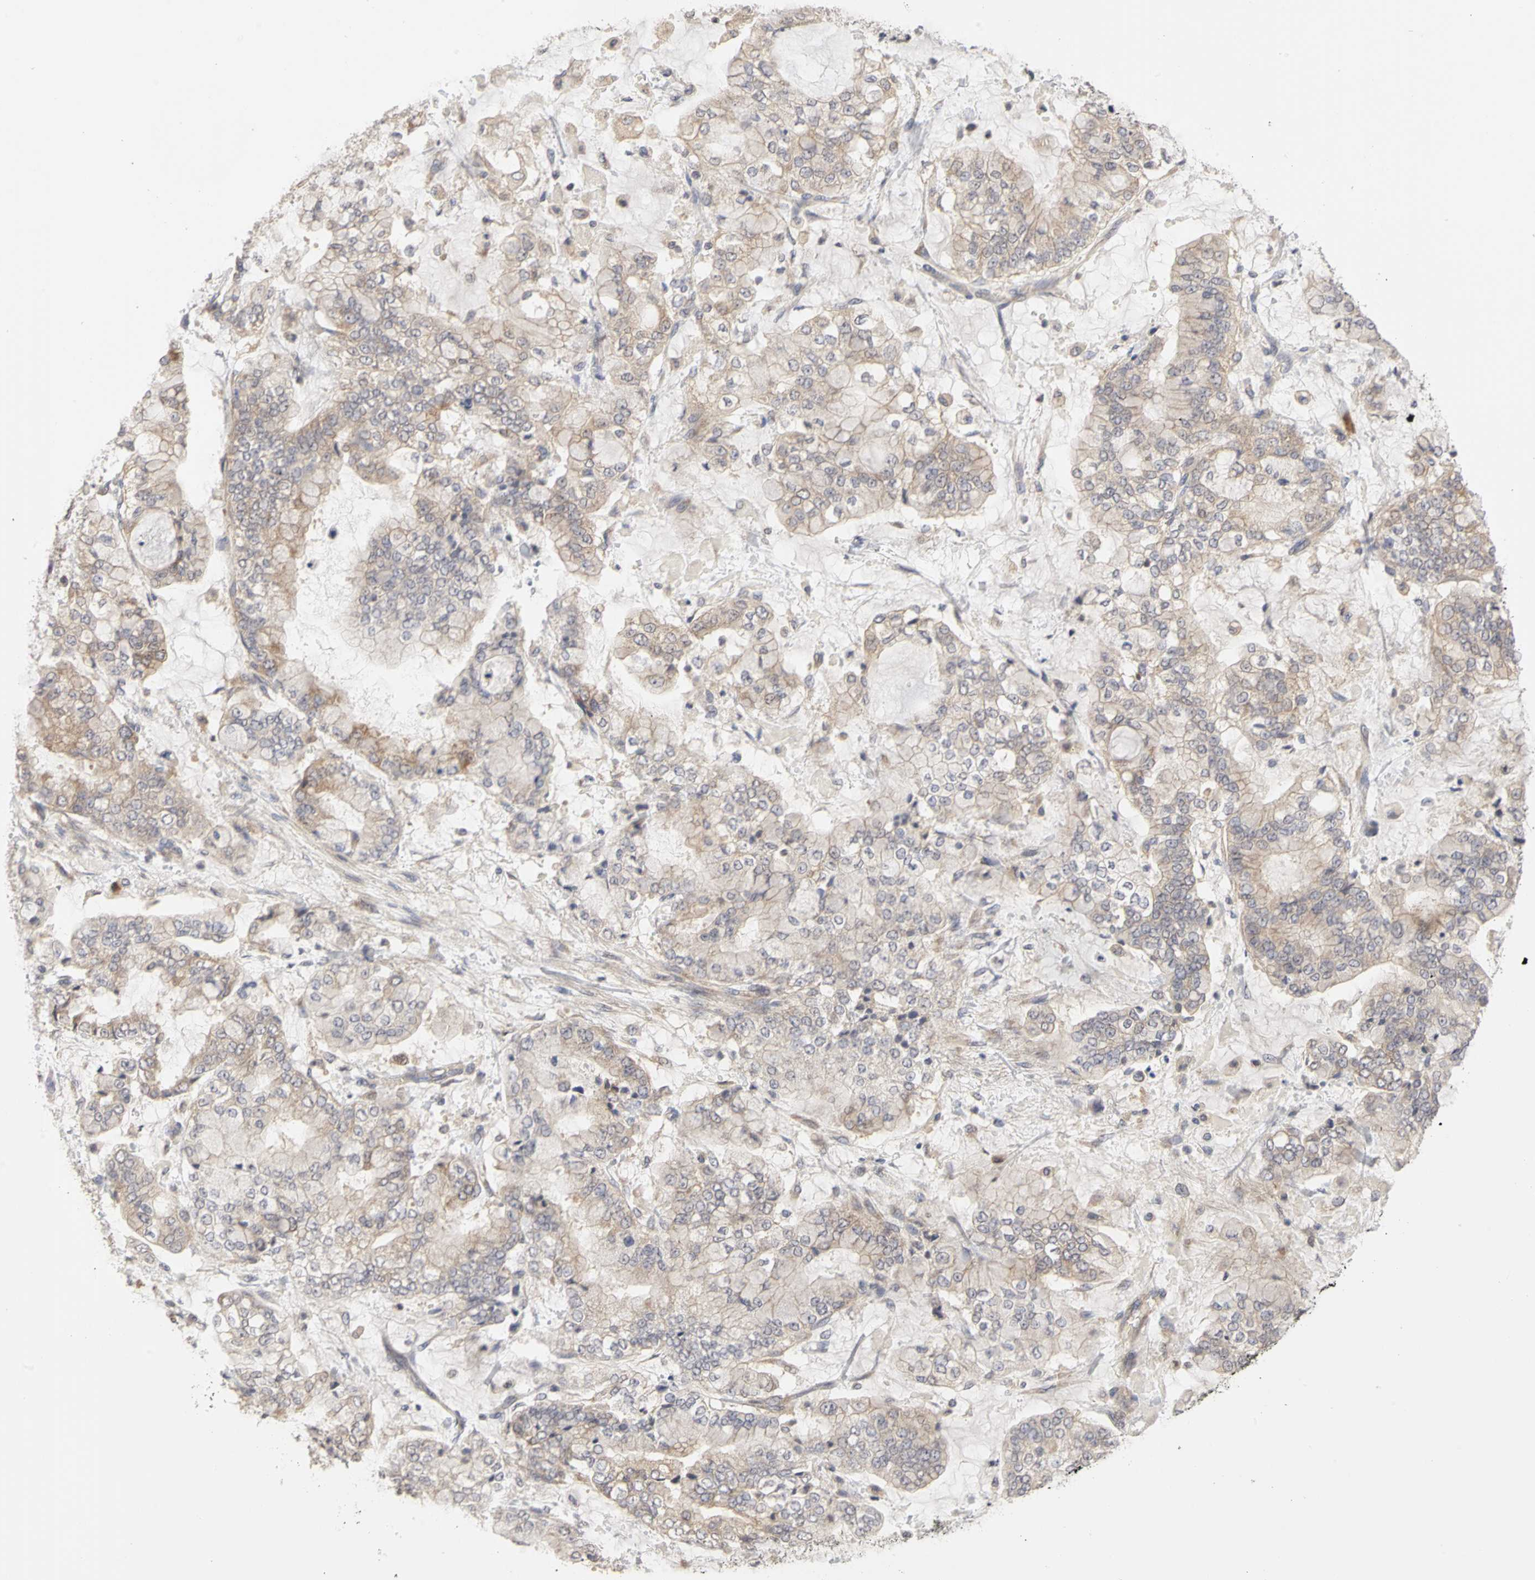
{"staining": {"intensity": "weak", "quantity": ">75%", "location": "cytoplasmic/membranous"}, "tissue": "stomach cancer", "cell_type": "Tumor cells", "image_type": "cancer", "snomed": [{"axis": "morphology", "description": "Normal tissue, NOS"}, {"axis": "morphology", "description": "Adenocarcinoma, NOS"}, {"axis": "topography", "description": "Stomach, upper"}, {"axis": "topography", "description": "Stomach"}], "caption": "Stomach cancer (adenocarcinoma) stained for a protein (brown) exhibits weak cytoplasmic/membranous positive staining in about >75% of tumor cells.", "gene": "IRAK1", "patient": {"sex": "male", "age": 76}}